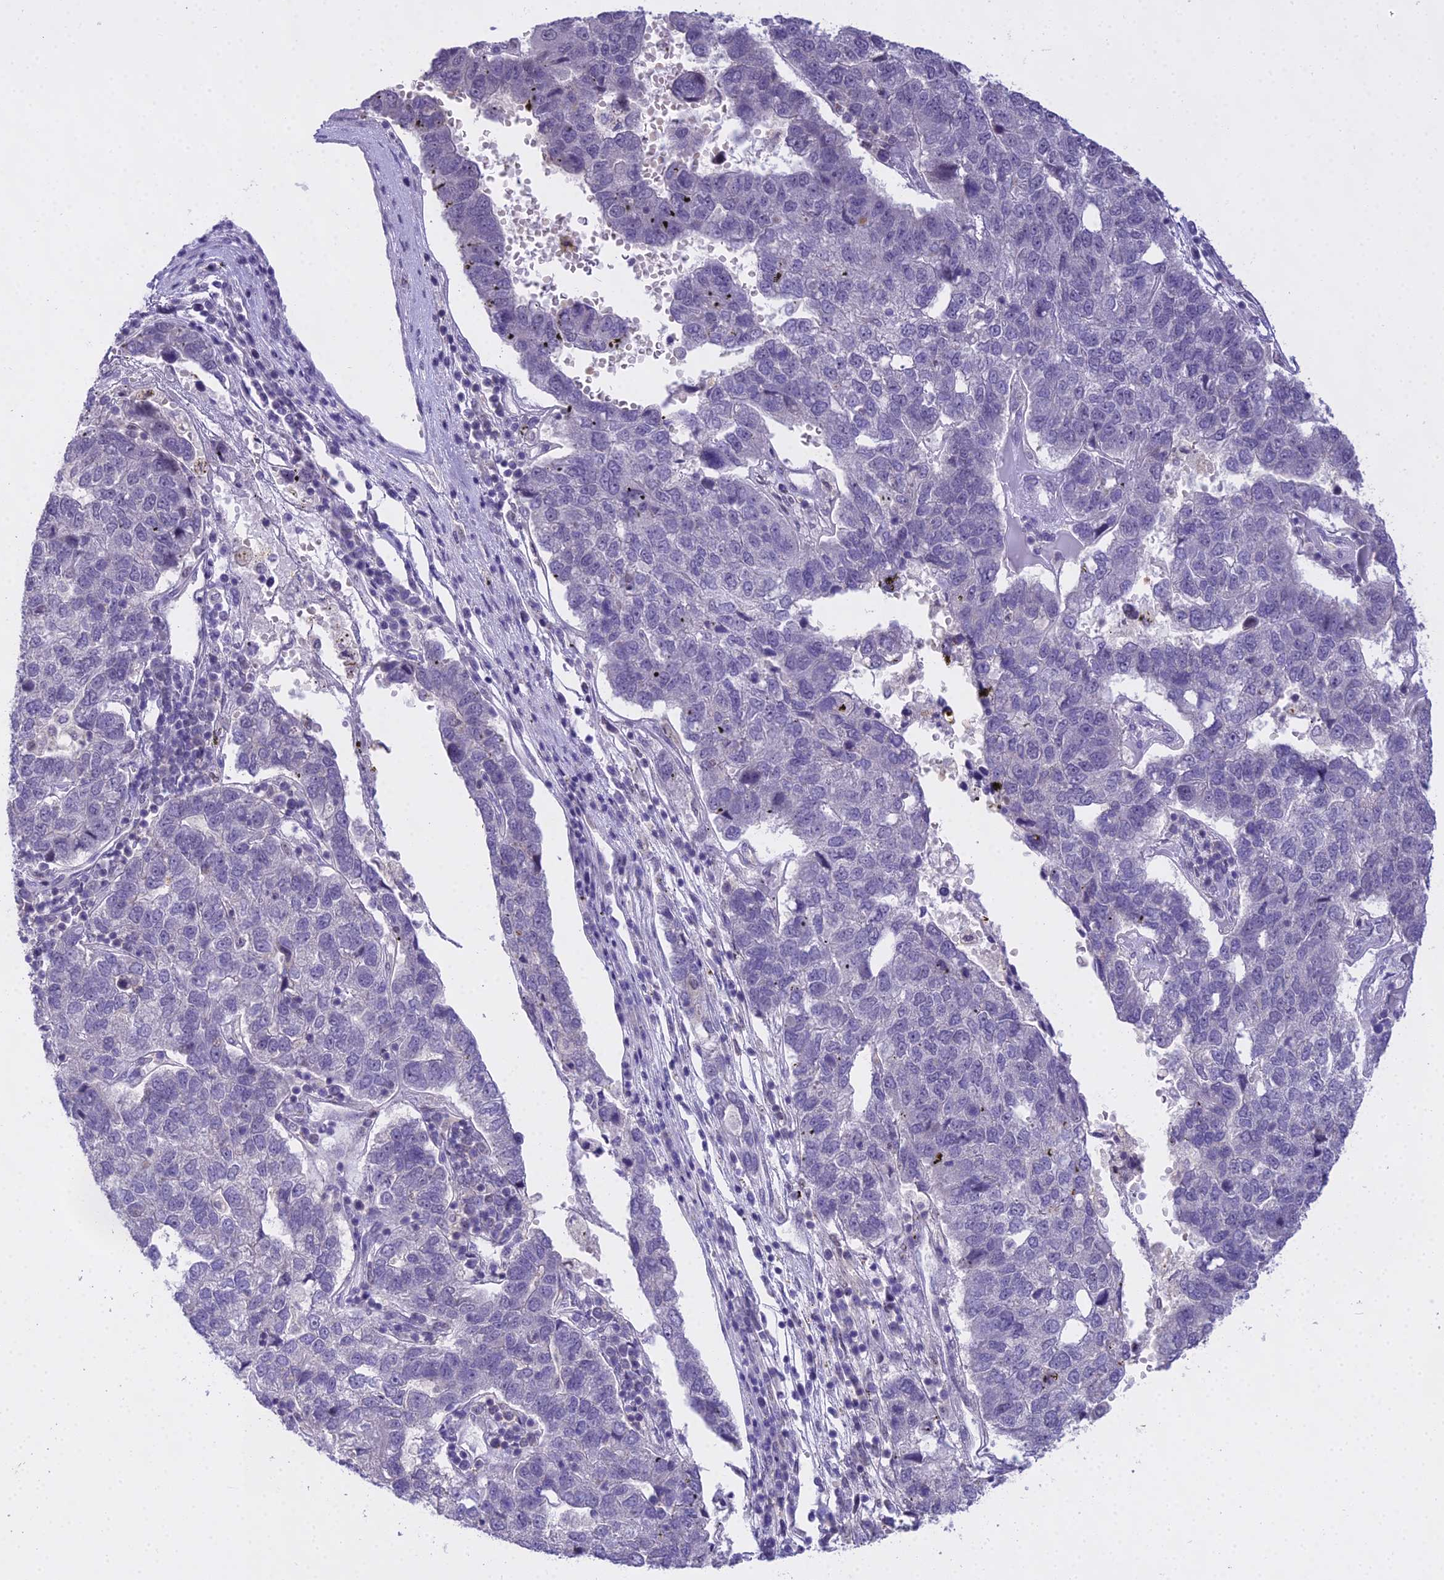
{"staining": {"intensity": "negative", "quantity": "none", "location": "none"}, "tissue": "pancreatic cancer", "cell_type": "Tumor cells", "image_type": "cancer", "snomed": [{"axis": "morphology", "description": "Adenocarcinoma, NOS"}, {"axis": "topography", "description": "Pancreas"}], "caption": "Image shows no significant protein positivity in tumor cells of pancreatic adenocarcinoma. (Stains: DAB (3,3'-diaminobenzidine) immunohistochemistry (IHC) with hematoxylin counter stain, Microscopy: brightfield microscopy at high magnification).", "gene": "MAT2A", "patient": {"sex": "female", "age": 61}}